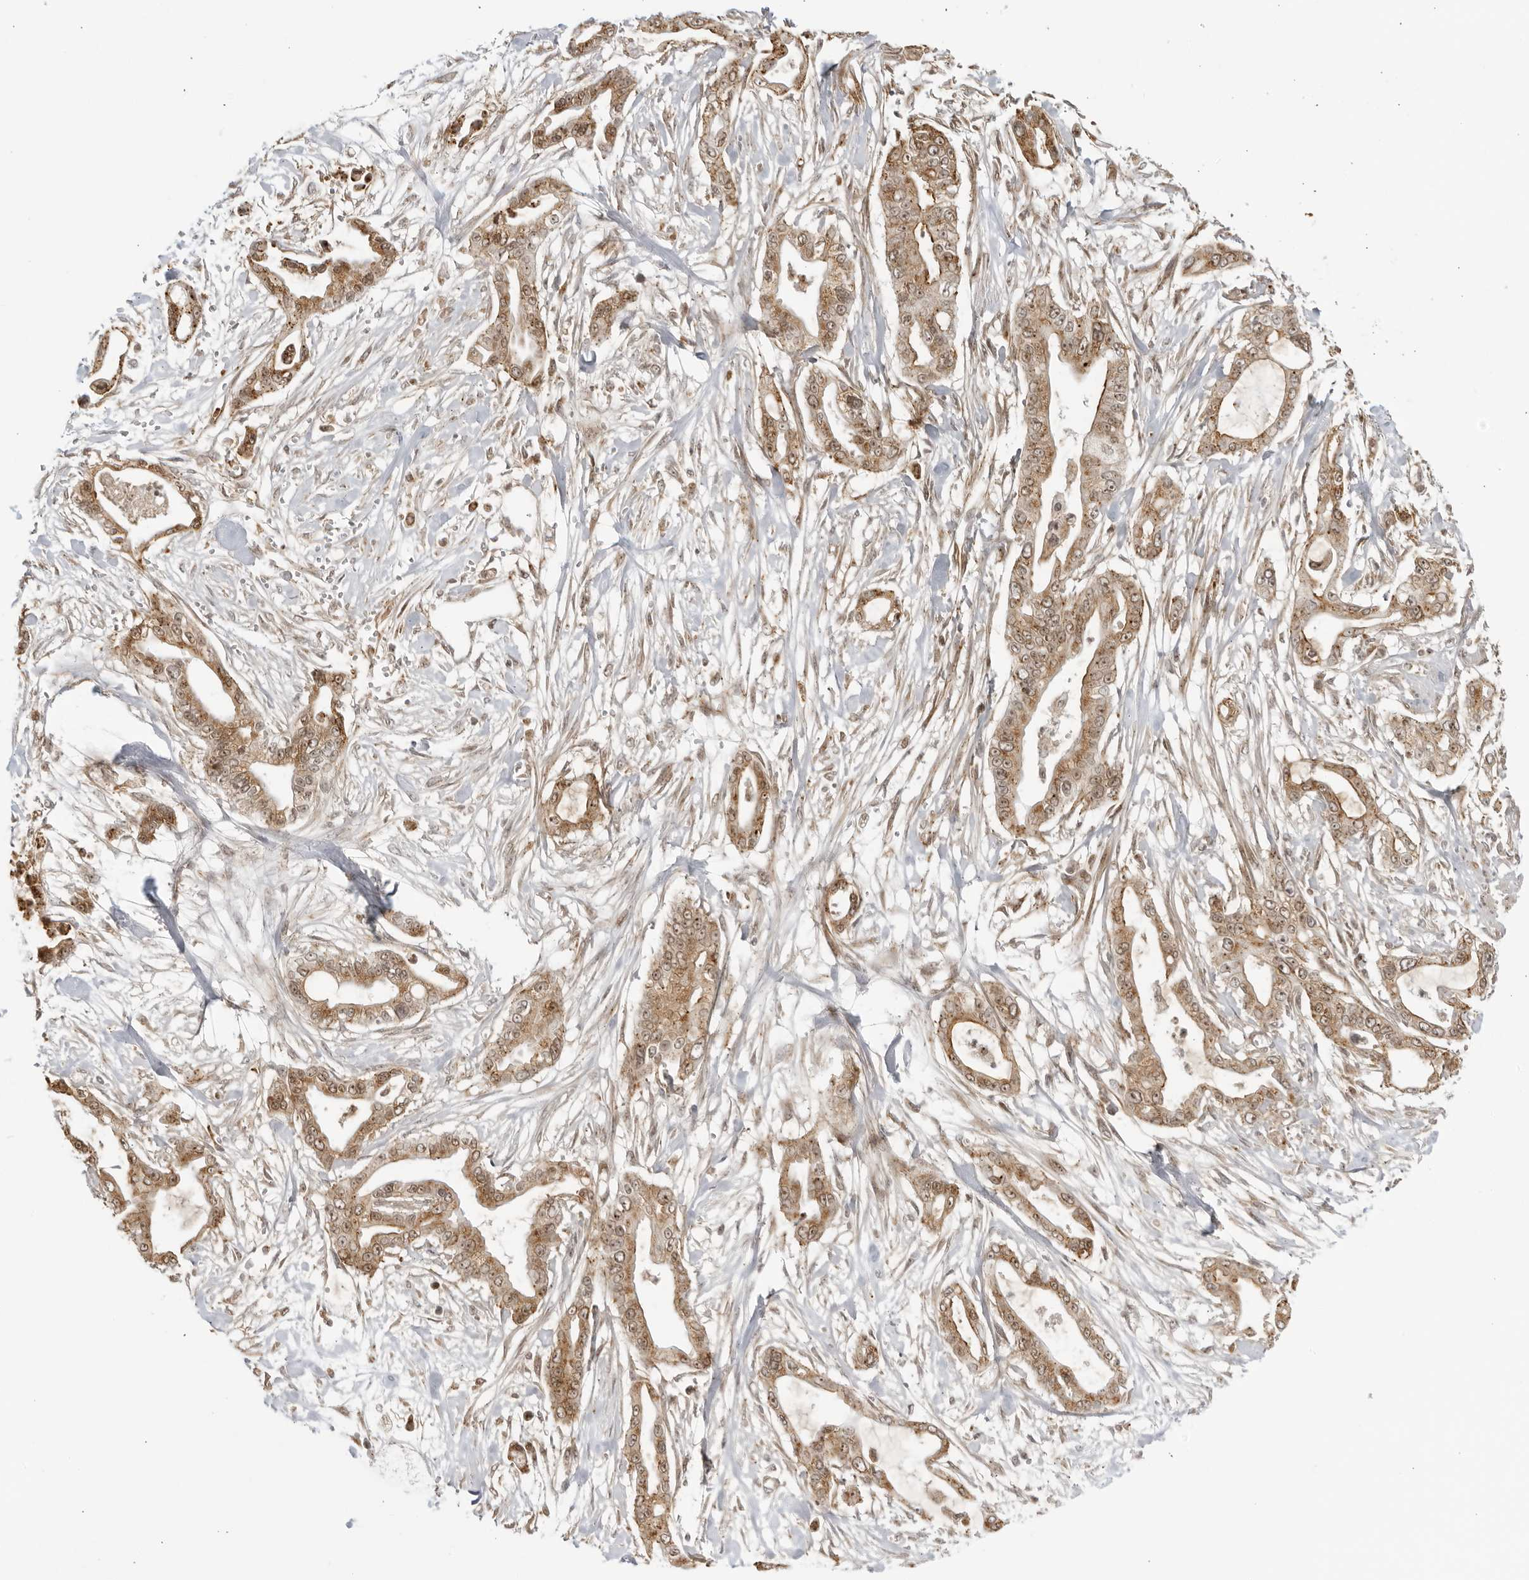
{"staining": {"intensity": "moderate", "quantity": ">75%", "location": "cytoplasmic/membranous,nuclear"}, "tissue": "pancreatic cancer", "cell_type": "Tumor cells", "image_type": "cancer", "snomed": [{"axis": "morphology", "description": "Adenocarcinoma, NOS"}, {"axis": "topography", "description": "Pancreas"}], "caption": "A brown stain shows moderate cytoplasmic/membranous and nuclear expression of a protein in pancreatic cancer (adenocarcinoma) tumor cells.", "gene": "TCF21", "patient": {"sex": "male", "age": 68}}